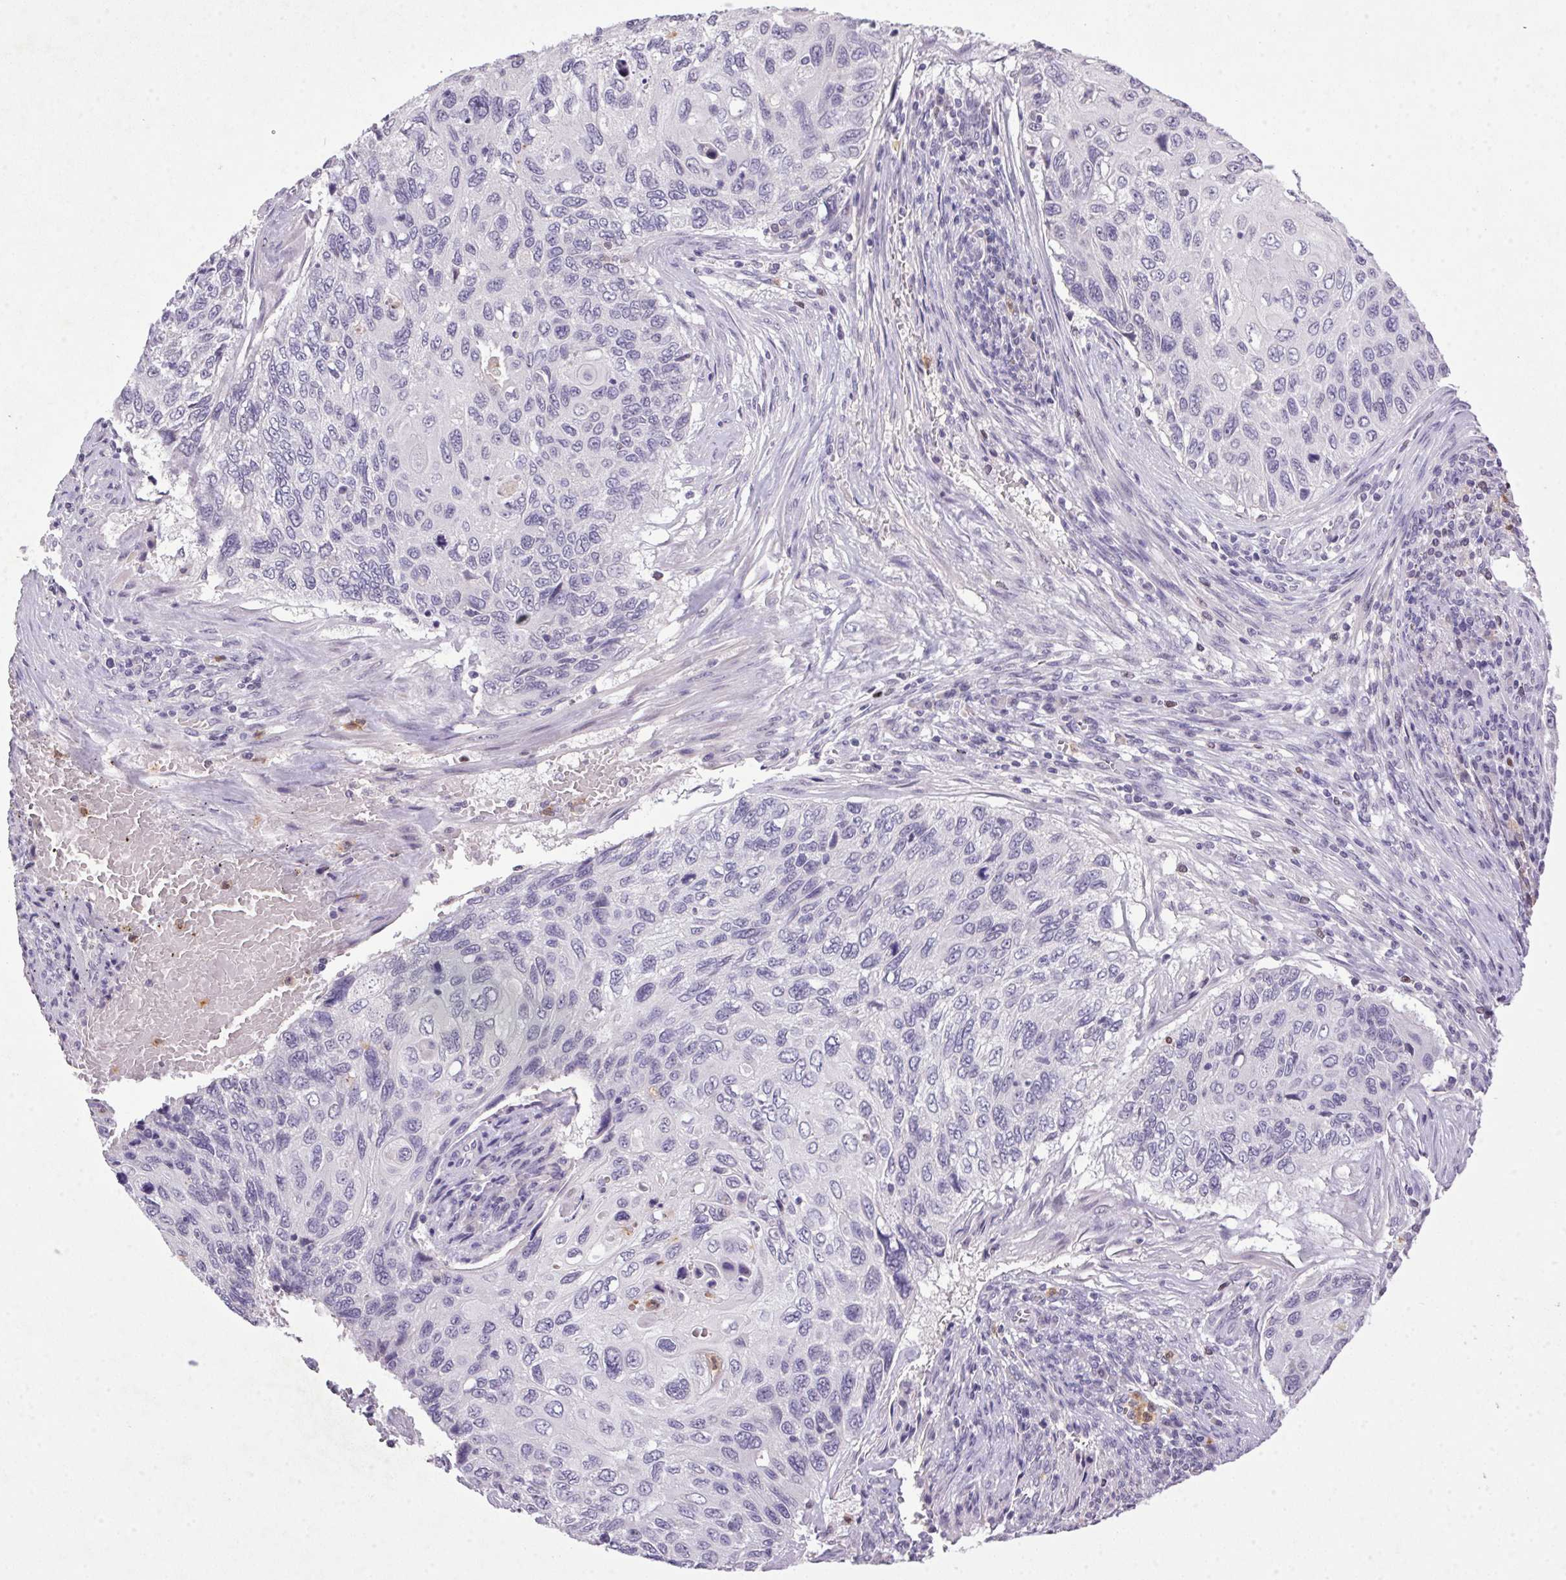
{"staining": {"intensity": "negative", "quantity": "none", "location": "none"}, "tissue": "cervical cancer", "cell_type": "Tumor cells", "image_type": "cancer", "snomed": [{"axis": "morphology", "description": "Squamous cell carcinoma, NOS"}, {"axis": "topography", "description": "Cervix"}], "caption": "The histopathology image displays no staining of tumor cells in cervical squamous cell carcinoma.", "gene": "TRDN", "patient": {"sex": "female", "age": 70}}